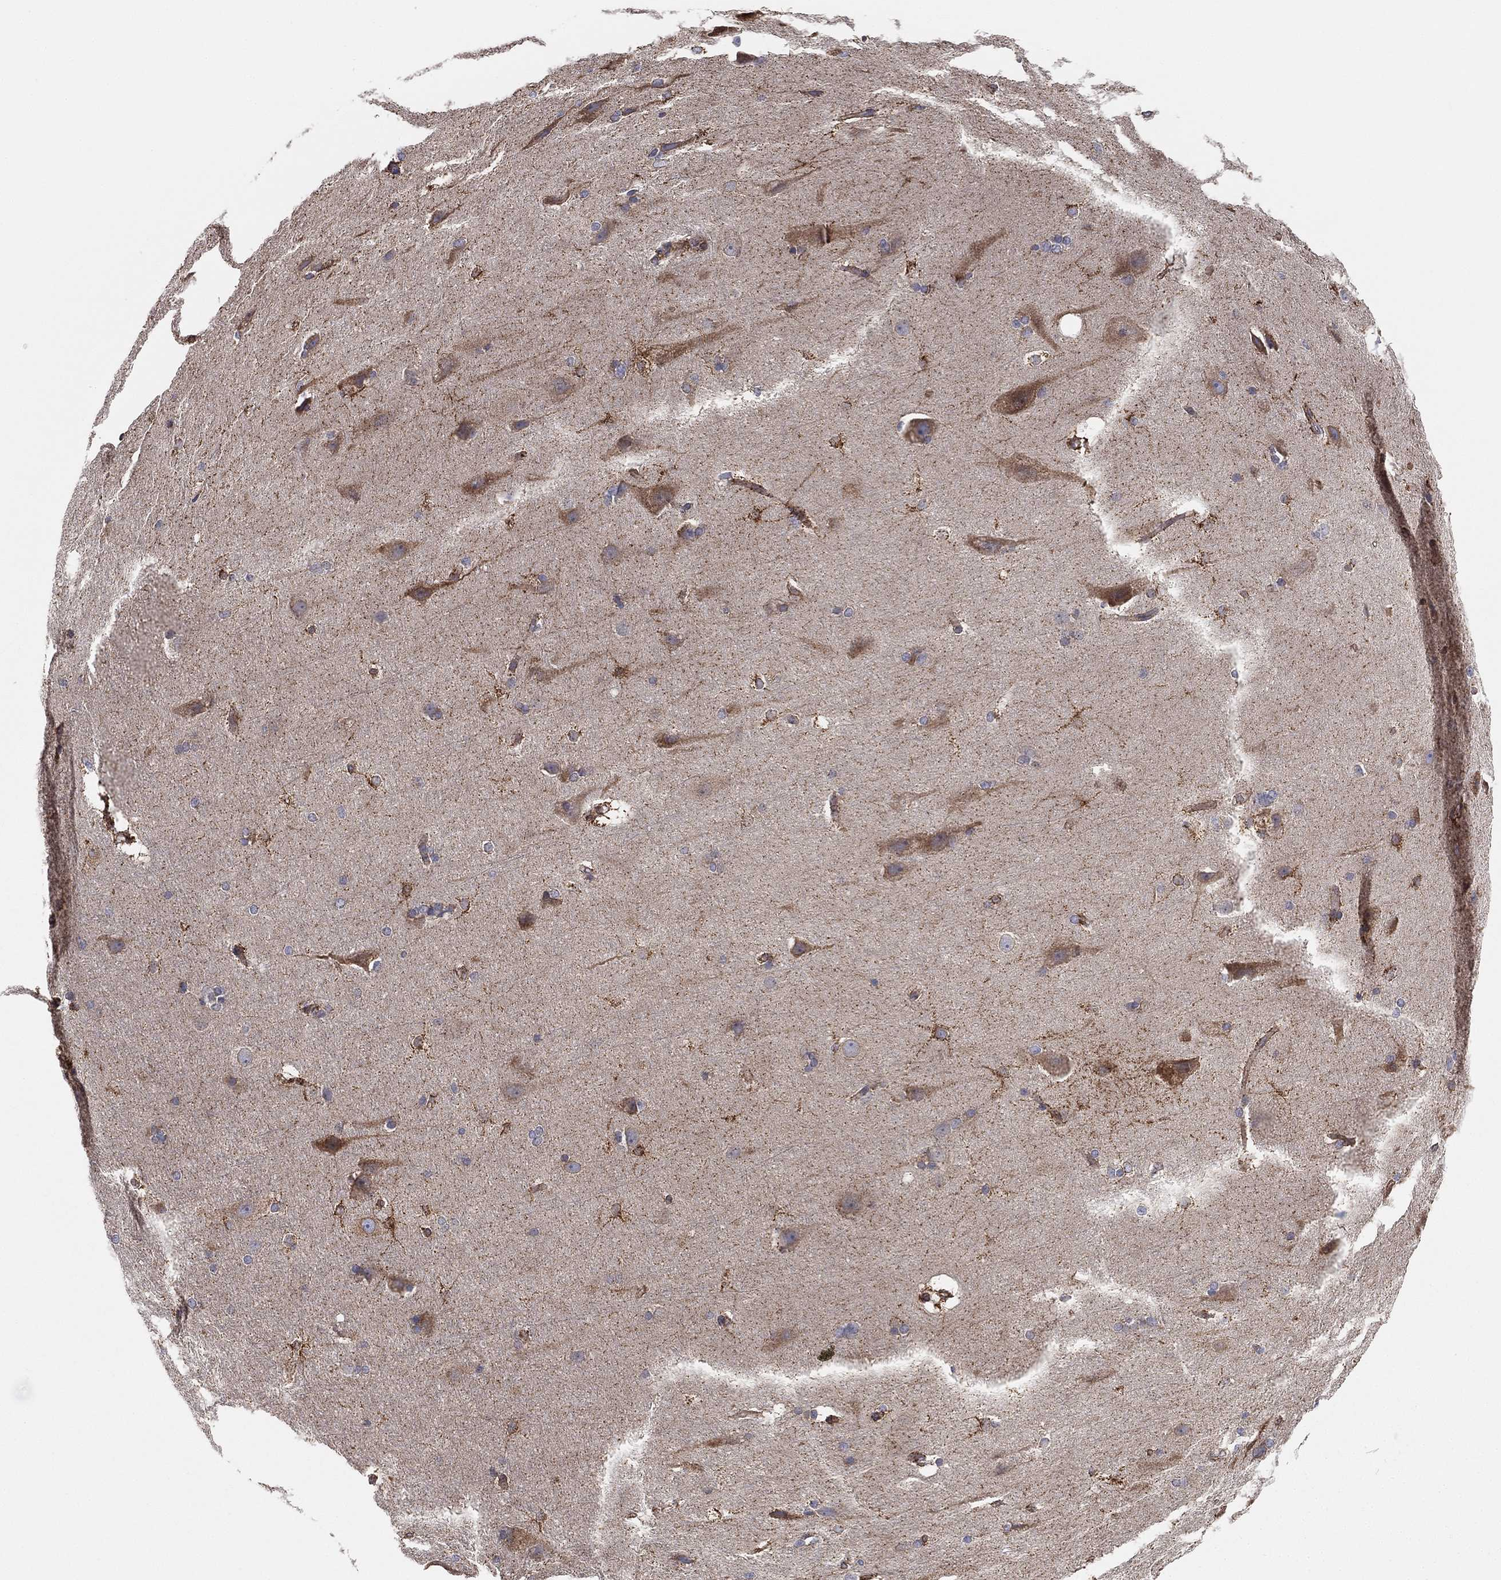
{"staining": {"intensity": "negative", "quantity": "none", "location": "none"}, "tissue": "hippocampus", "cell_type": "Glial cells", "image_type": "normal", "snomed": [{"axis": "morphology", "description": "Normal tissue, NOS"}, {"axis": "topography", "description": "Cerebral cortex"}, {"axis": "topography", "description": "Hippocampus"}], "caption": "Immunohistochemistry (IHC) micrograph of normal human hippocampus stained for a protein (brown), which demonstrates no expression in glial cells. (DAB (3,3'-diaminobenzidine) immunohistochemistry (IHC) with hematoxylin counter stain).", "gene": "CYB5B", "patient": {"sex": "female", "age": 19}}